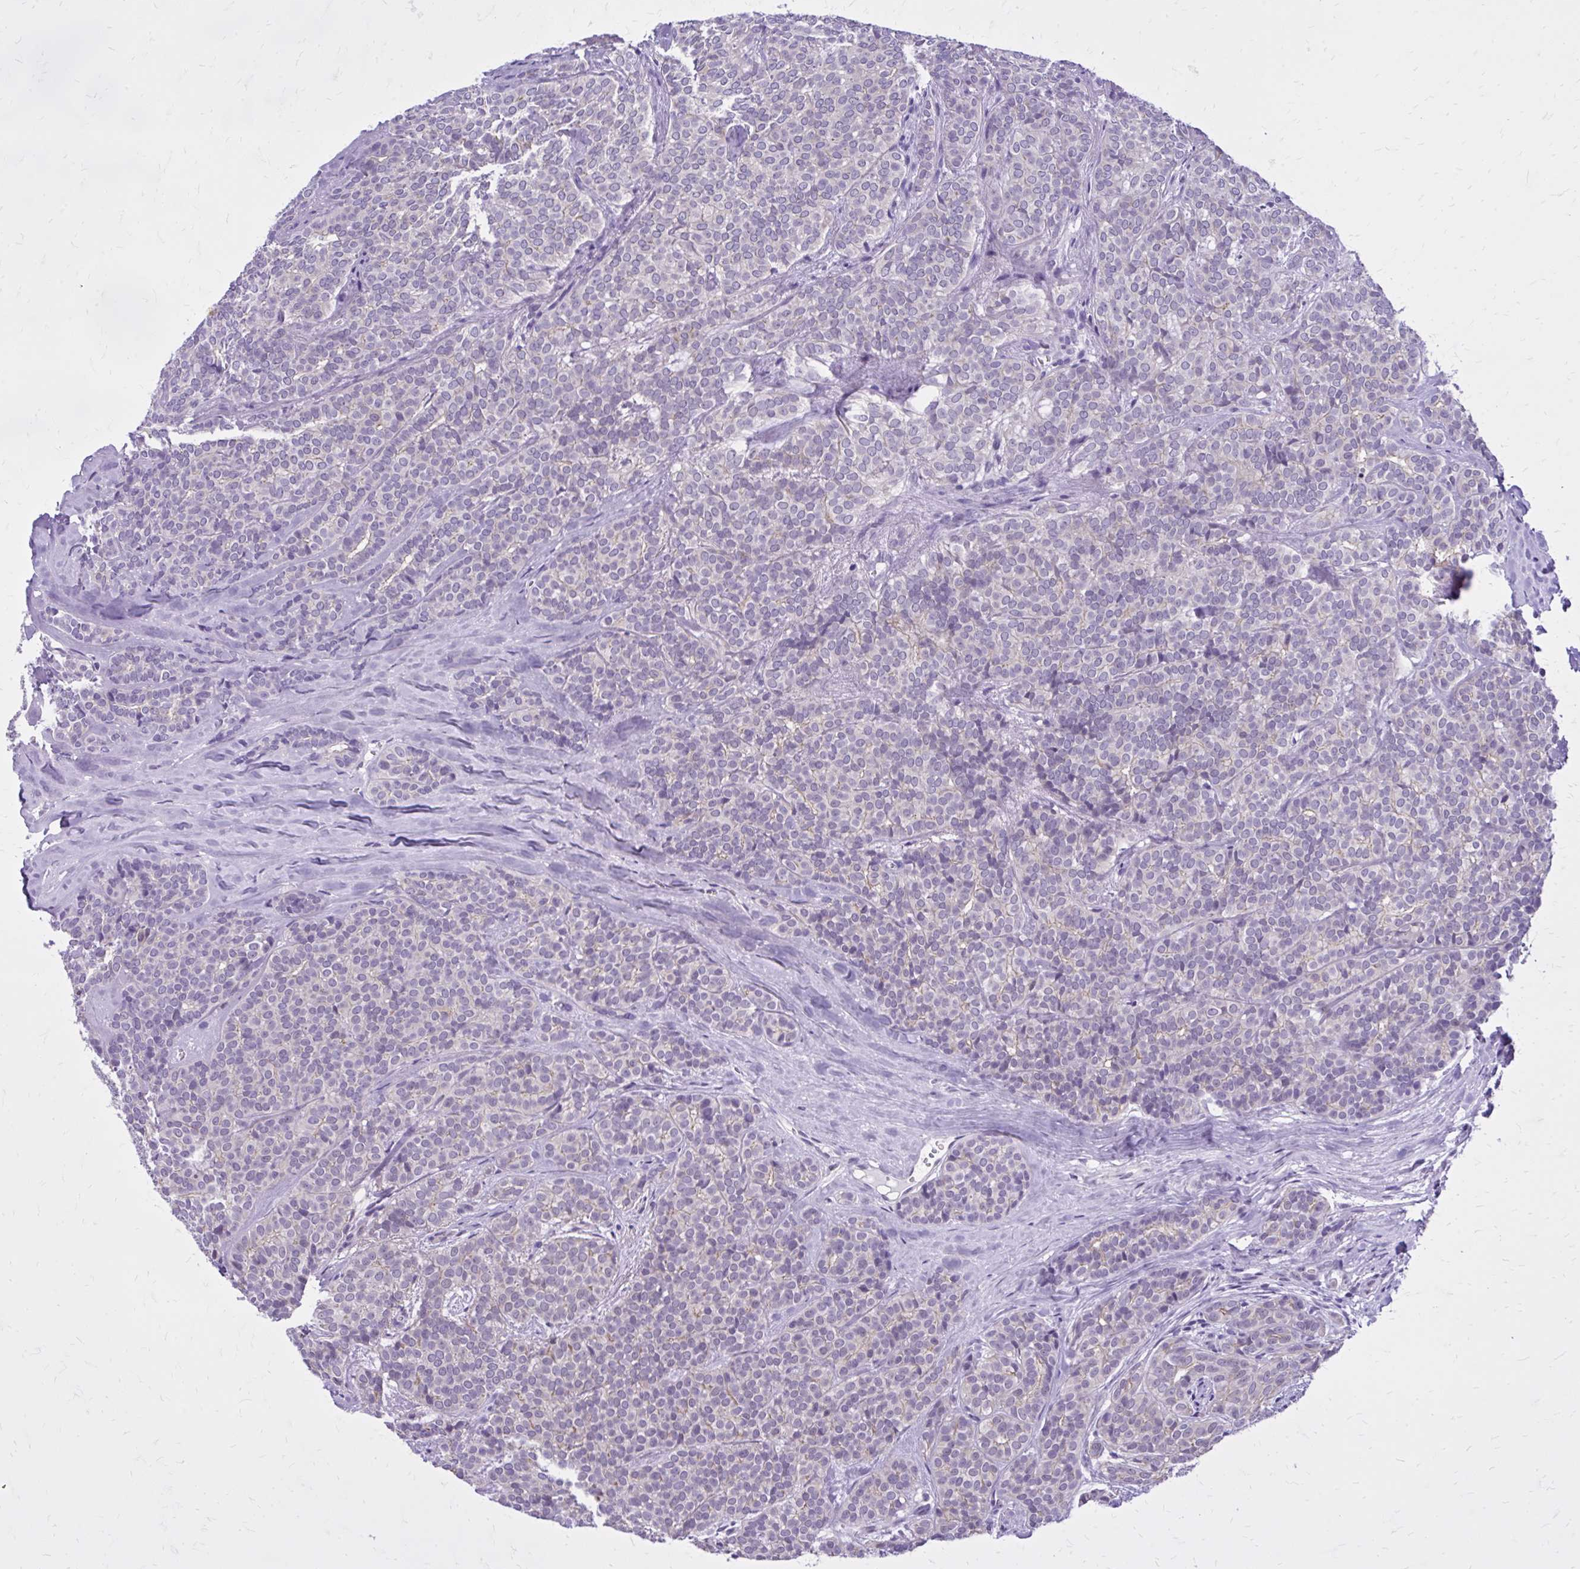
{"staining": {"intensity": "negative", "quantity": "none", "location": "none"}, "tissue": "head and neck cancer", "cell_type": "Tumor cells", "image_type": "cancer", "snomed": [{"axis": "morphology", "description": "Normal tissue, NOS"}, {"axis": "morphology", "description": "Adenocarcinoma, NOS"}, {"axis": "topography", "description": "Oral tissue"}, {"axis": "topography", "description": "Head-Neck"}], "caption": "High power microscopy photomicrograph of an IHC histopathology image of head and neck cancer, revealing no significant expression in tumor cells.", "gene": "RASL11B", "patient": {"sex": "female", "age": 57}}